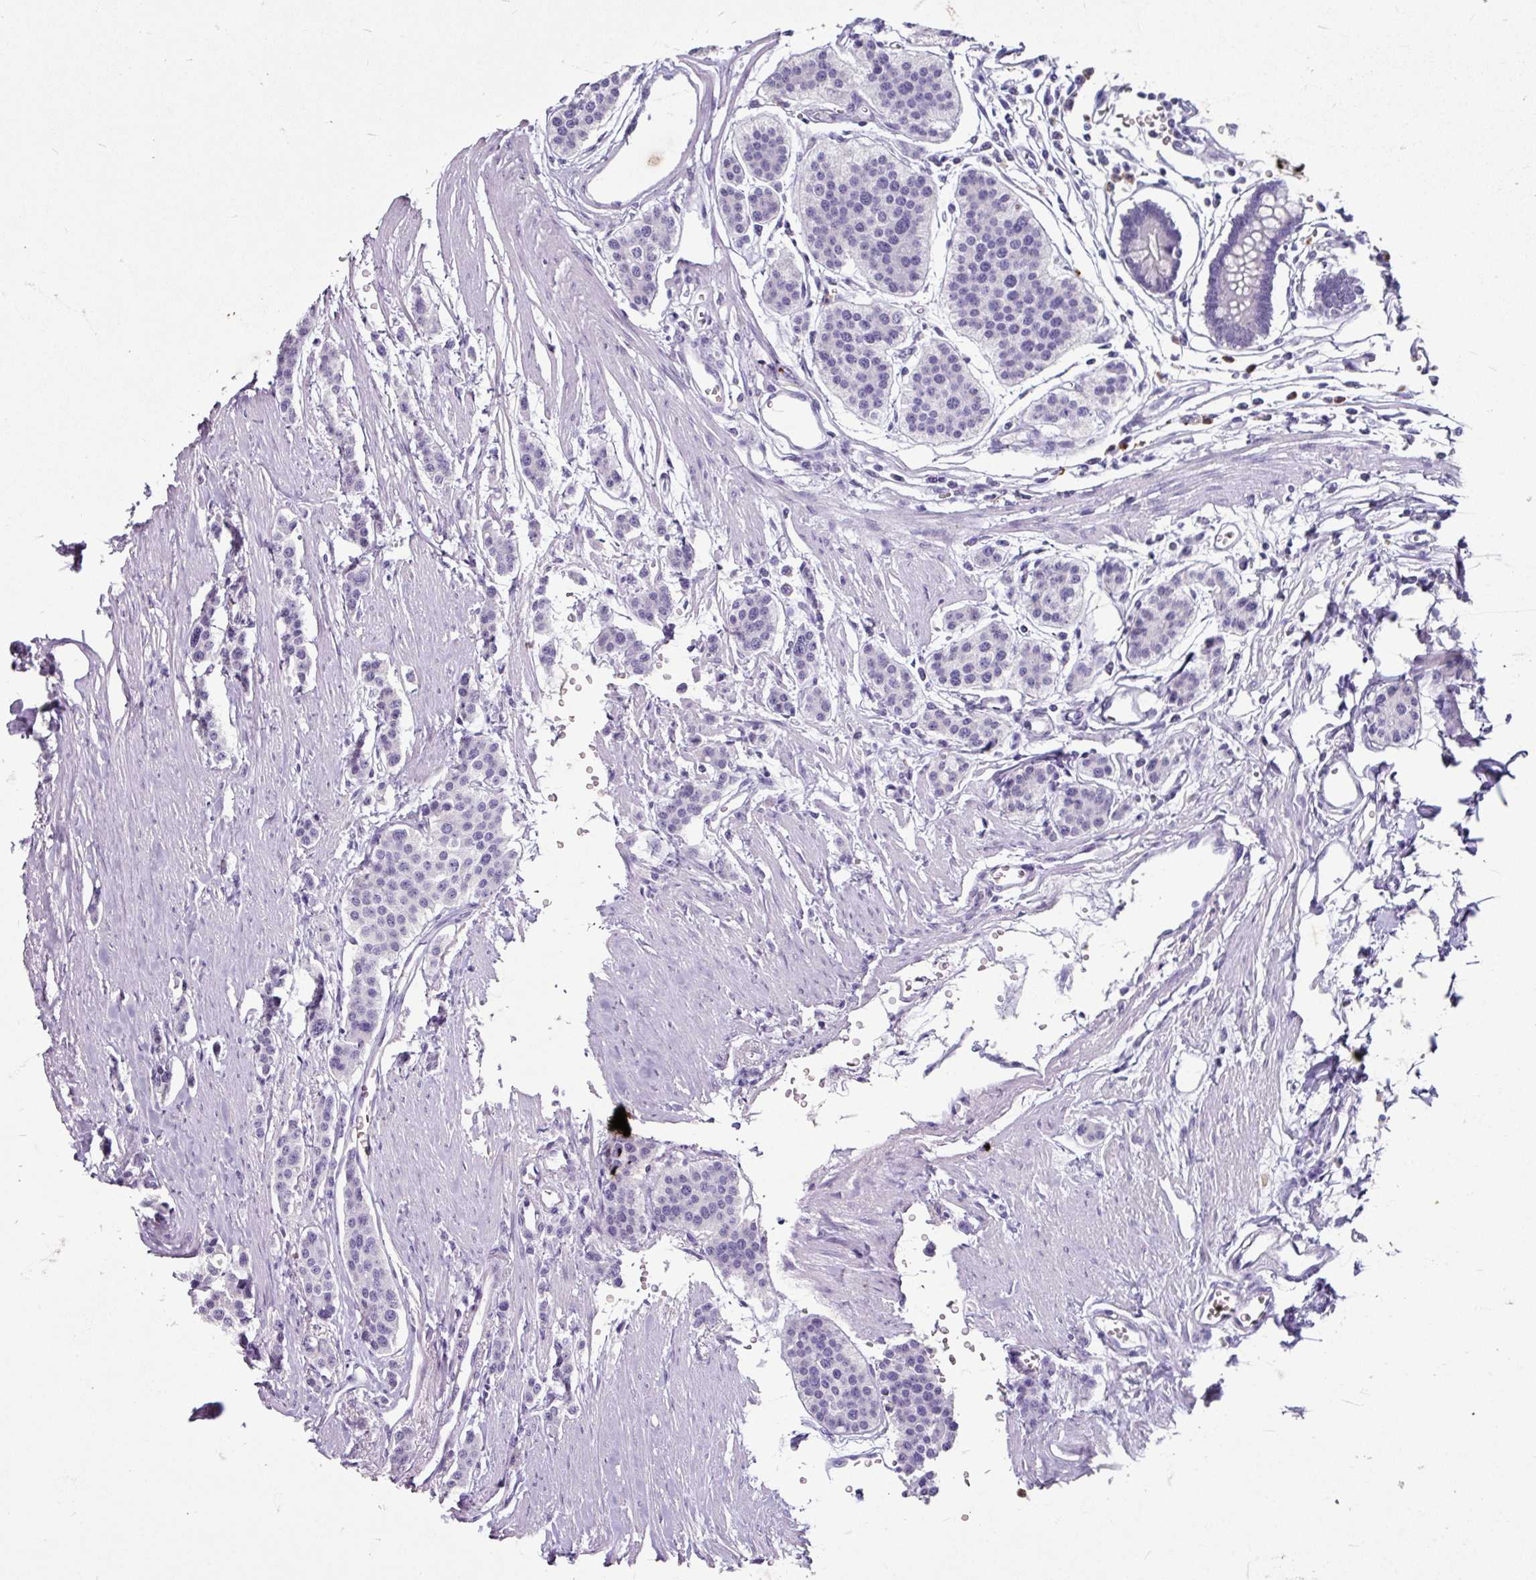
{"staining": {"intensity": "negative", "quantity": "none", "location": "none"}, "tissue": "carcinoid", "cell_type": "Tumor cells", "image_type": "cancer", "snomed": [{"axis": "morphology", "description": "Carcinoid, malignant, NOS"}, {"axis": "topography", "description": "Small intestine"}], "caption": "The image demonstrates no staining of tumor cells in carcinoid.", "gene": "ANKRD1", "patient": {"sex": "male", "age": 60}}